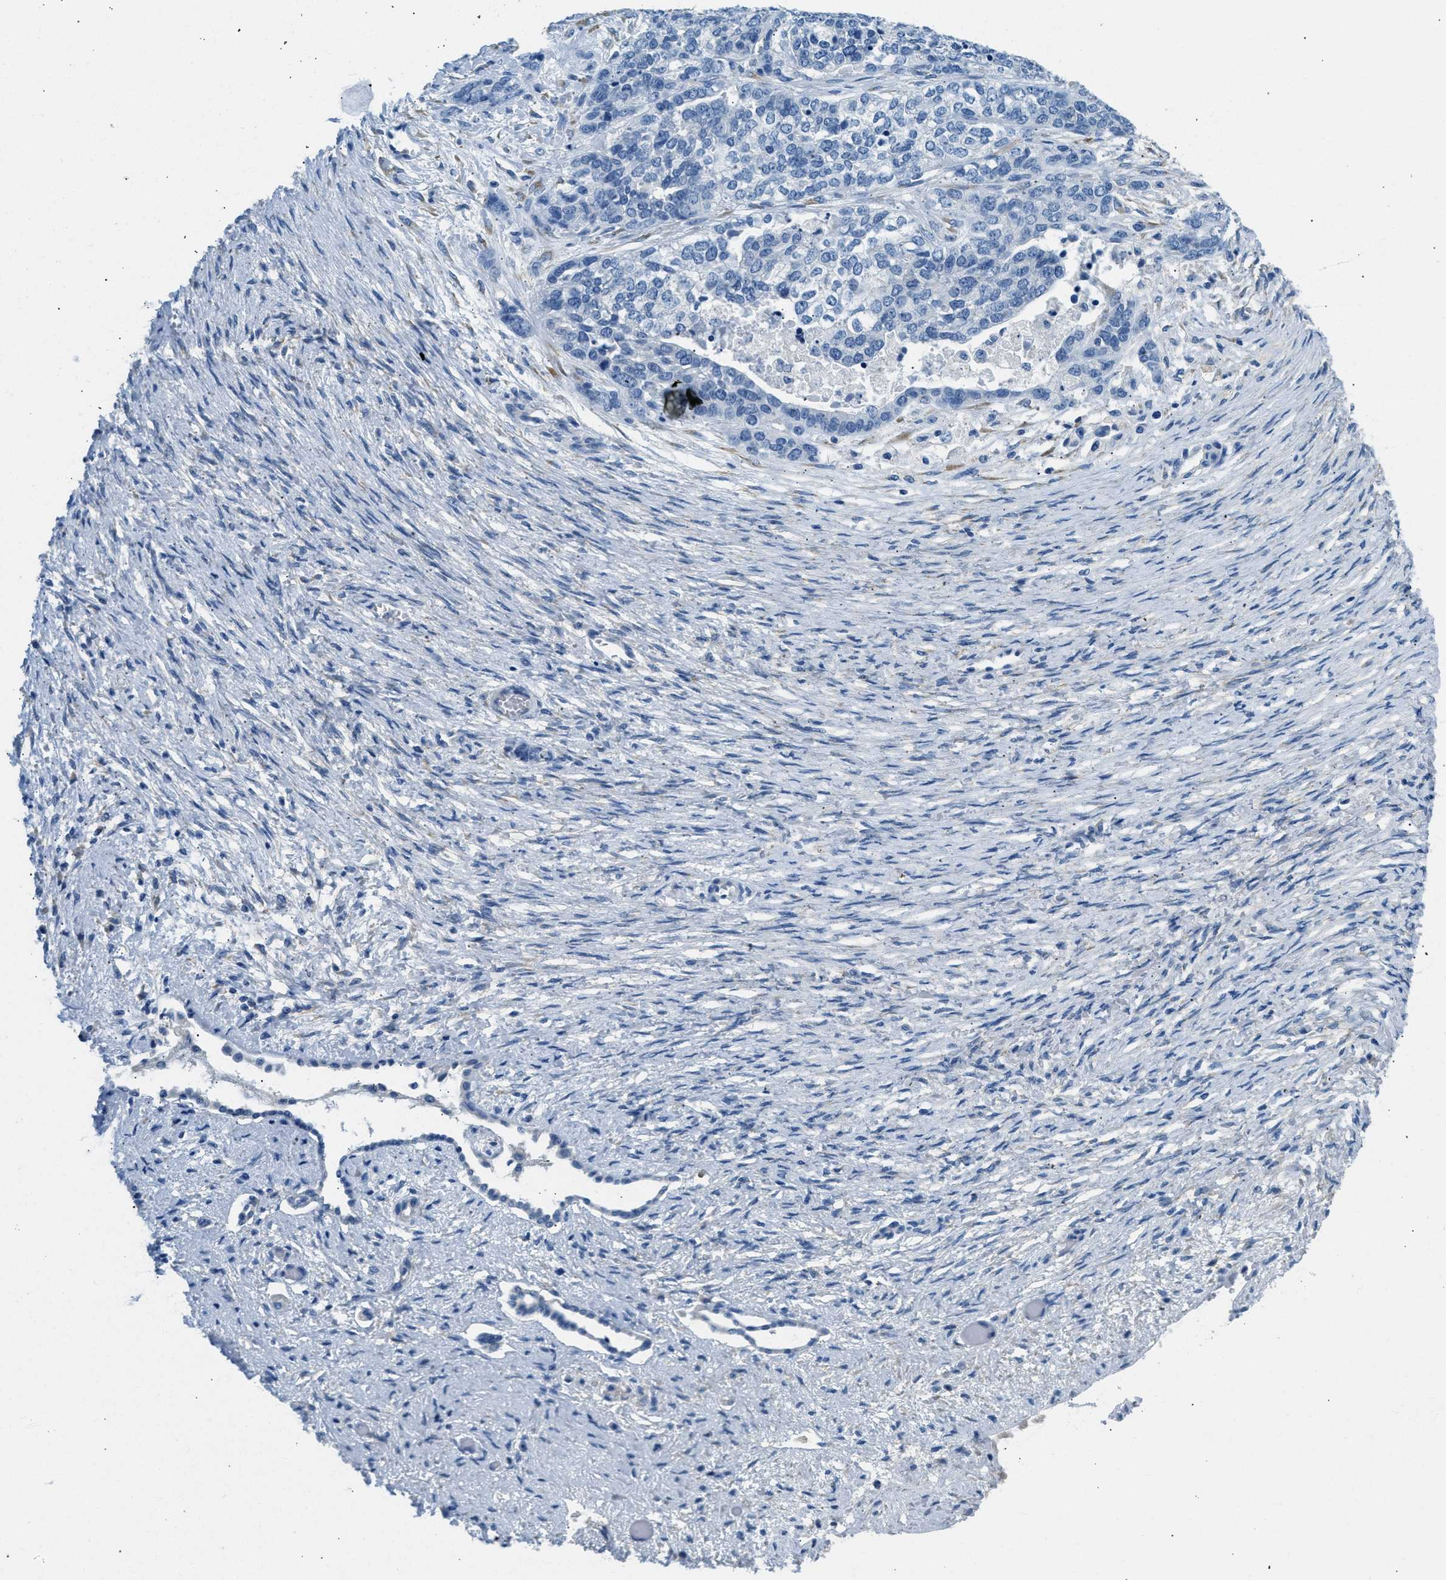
{"staining": {"intensity": "negative", "quantity": "none", "location": "none"}, "tissue": "ovarian cancer", "cell_type": "Tumor cells", "image_type": "cancer", "snomed": [{"axis": "morphology", "description": "Cystadenocarcinoma, serous, NOS"}, {"axis": "topography", "description": "Ovary"}], "caption": "Tumor cells are negative for brown protein staining in ovarian serous cystadenocarcinoma.", "gene": "CLDN18", "patient": {"sex": "female", "age": 44}}